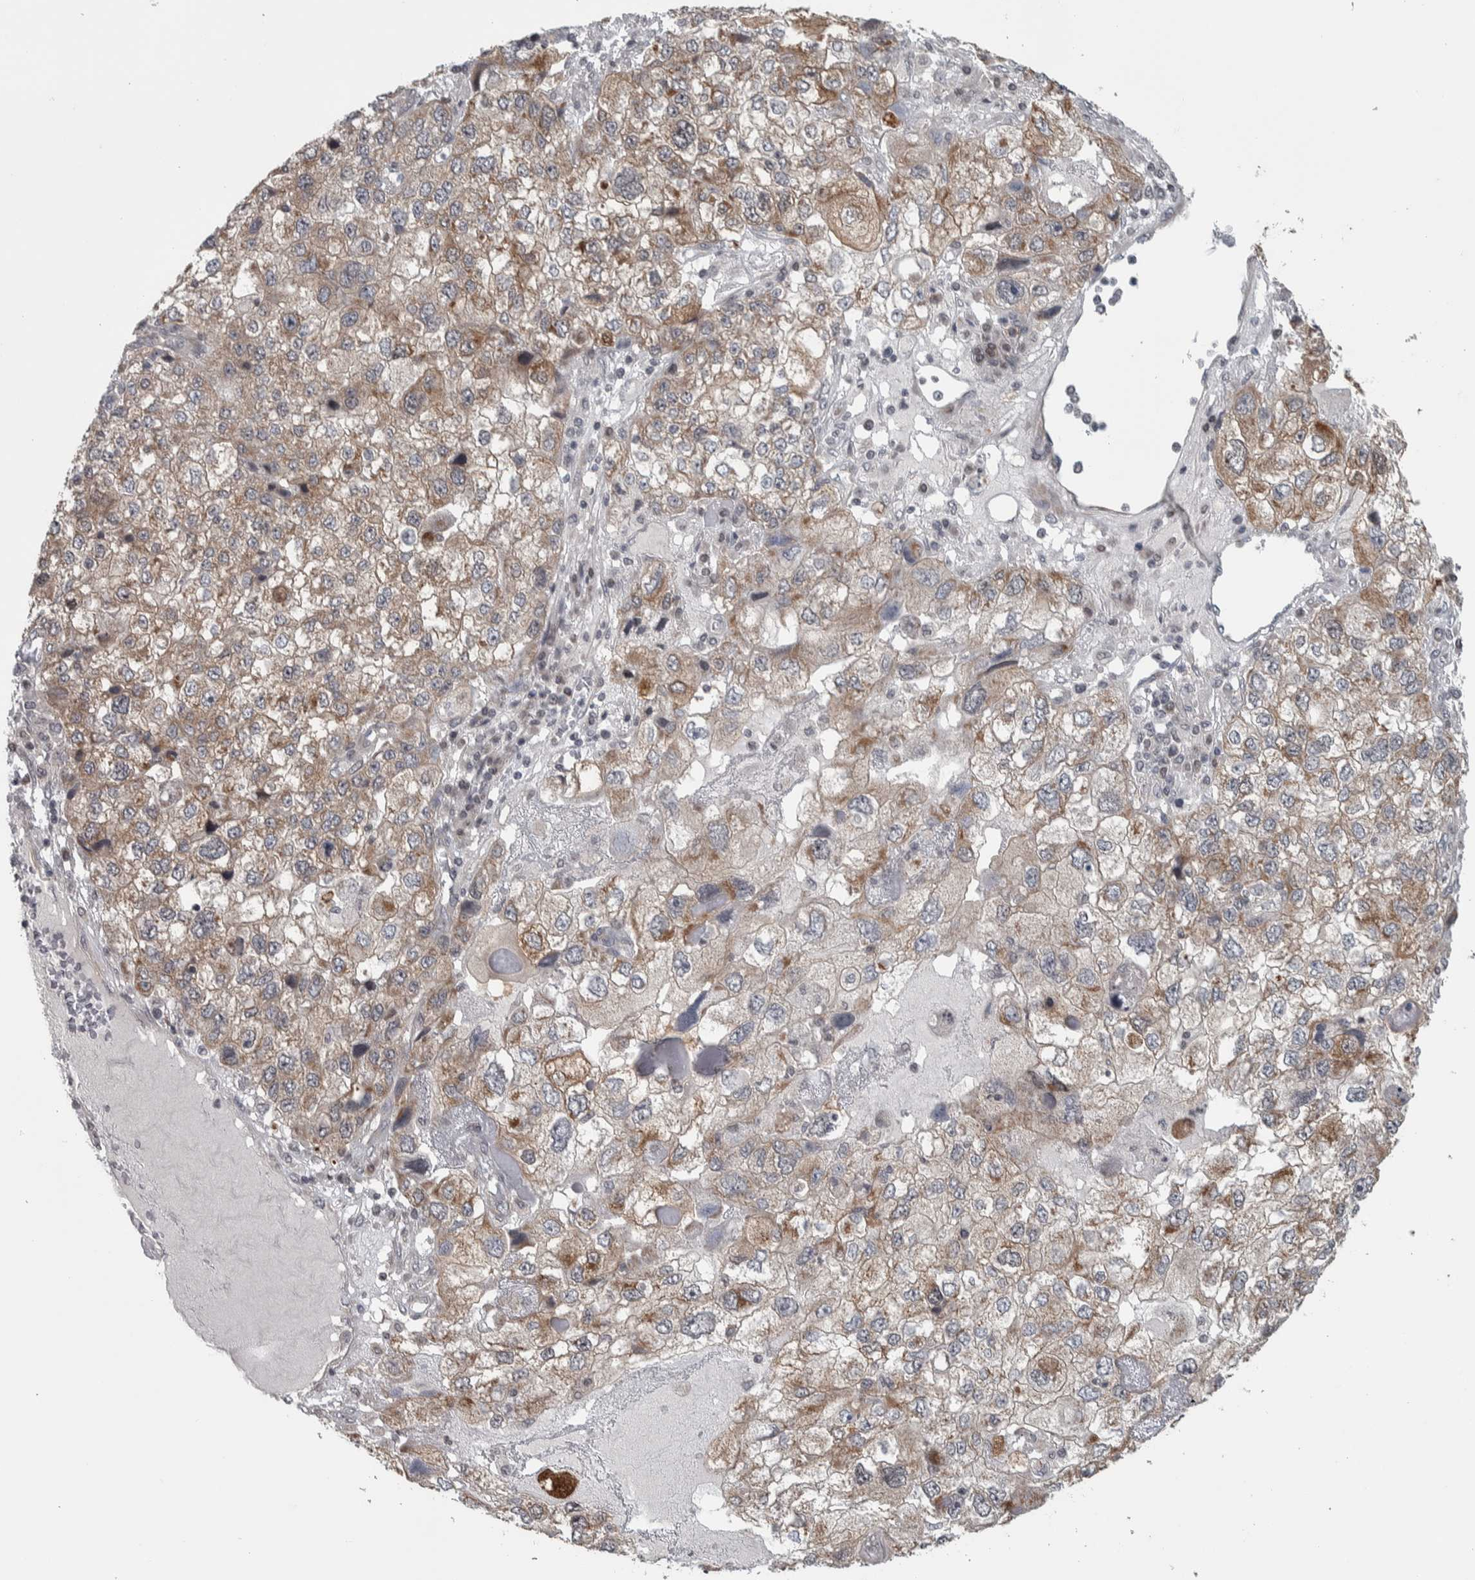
{"staining": {"intensity": "weak", "quantity": ">75%", "location": "cytoplasmic/membranous"}, "tissue": "endometrial cancer", "cell_type": "Tumor cells", "image_type": "cancer", "snomed": [{"axis": "morphology", "description": "Adenocarcinoma, NOS"}, {"axis": "topography", "description": "Endometrium"}], "caption": "Endometrial cancer was stained to show a protein in brown. There is low levels of weak cytoplasmic/membranous staining in approximately >75% of tumor cells.", "gene": "CWC27", "patient": {"sex": "female", "age": 49}}